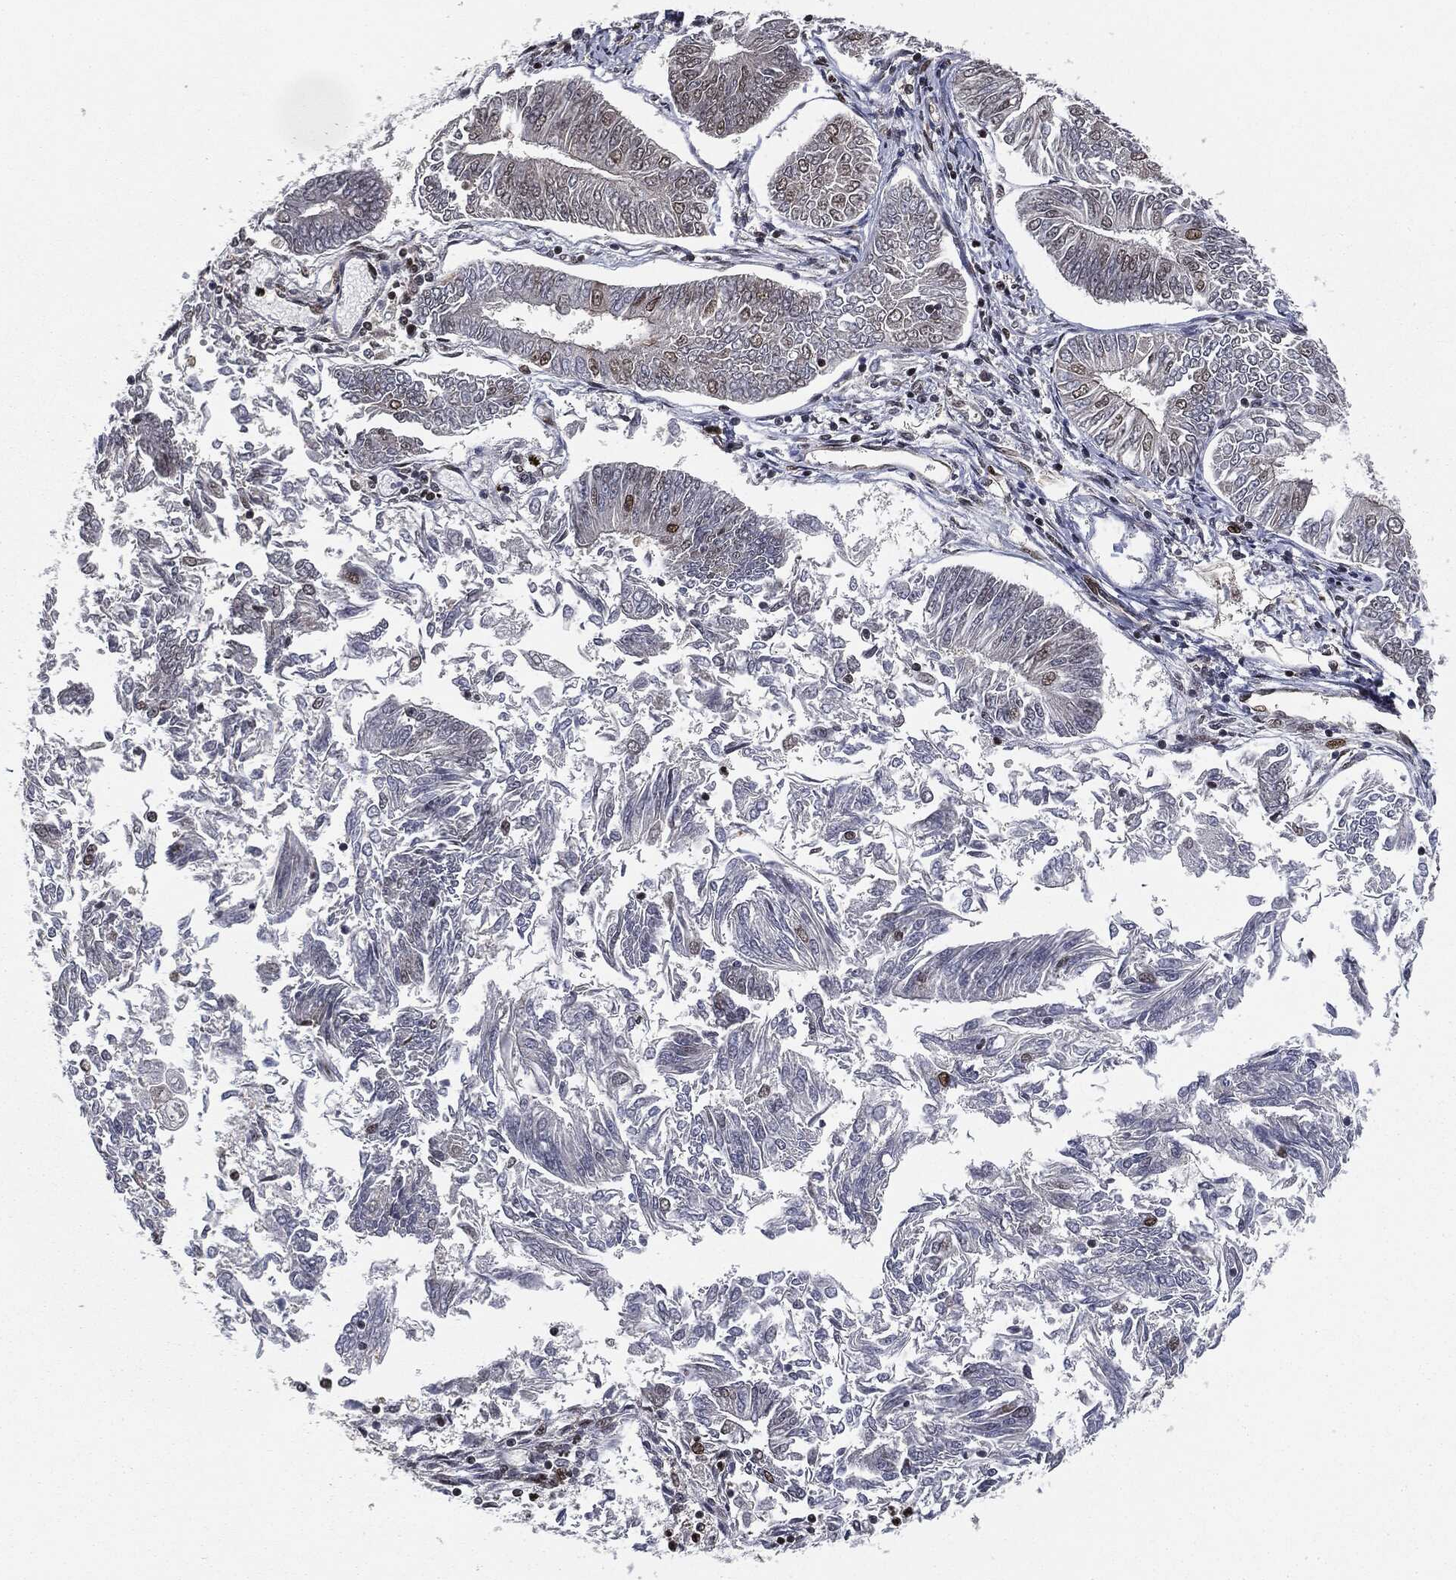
{"staining": {"intensity": "moderate", "quantity": "<25%", "location": "nuclear"}, "tissue": "endometrial cancer", "cell_type": "Tumor cells", "image_type": "cancer", "snomed": [{"axis": "morphology", "description": "Adenocarcinoma, NOS"}, {"axis": "topography", "description": "Endometrium"}], "caption": "Tumor cells reveal low levels of moderate nuclear positivity in about <25% of cells in human endometrial adenocarcinoma. The staining was performed using DAB, with brown indicating positive protein expression. Nuclei are stained blue with hematoxylin.", "gene": "TBC1D22A", "patient": {"sex": "female", "age": 58}}